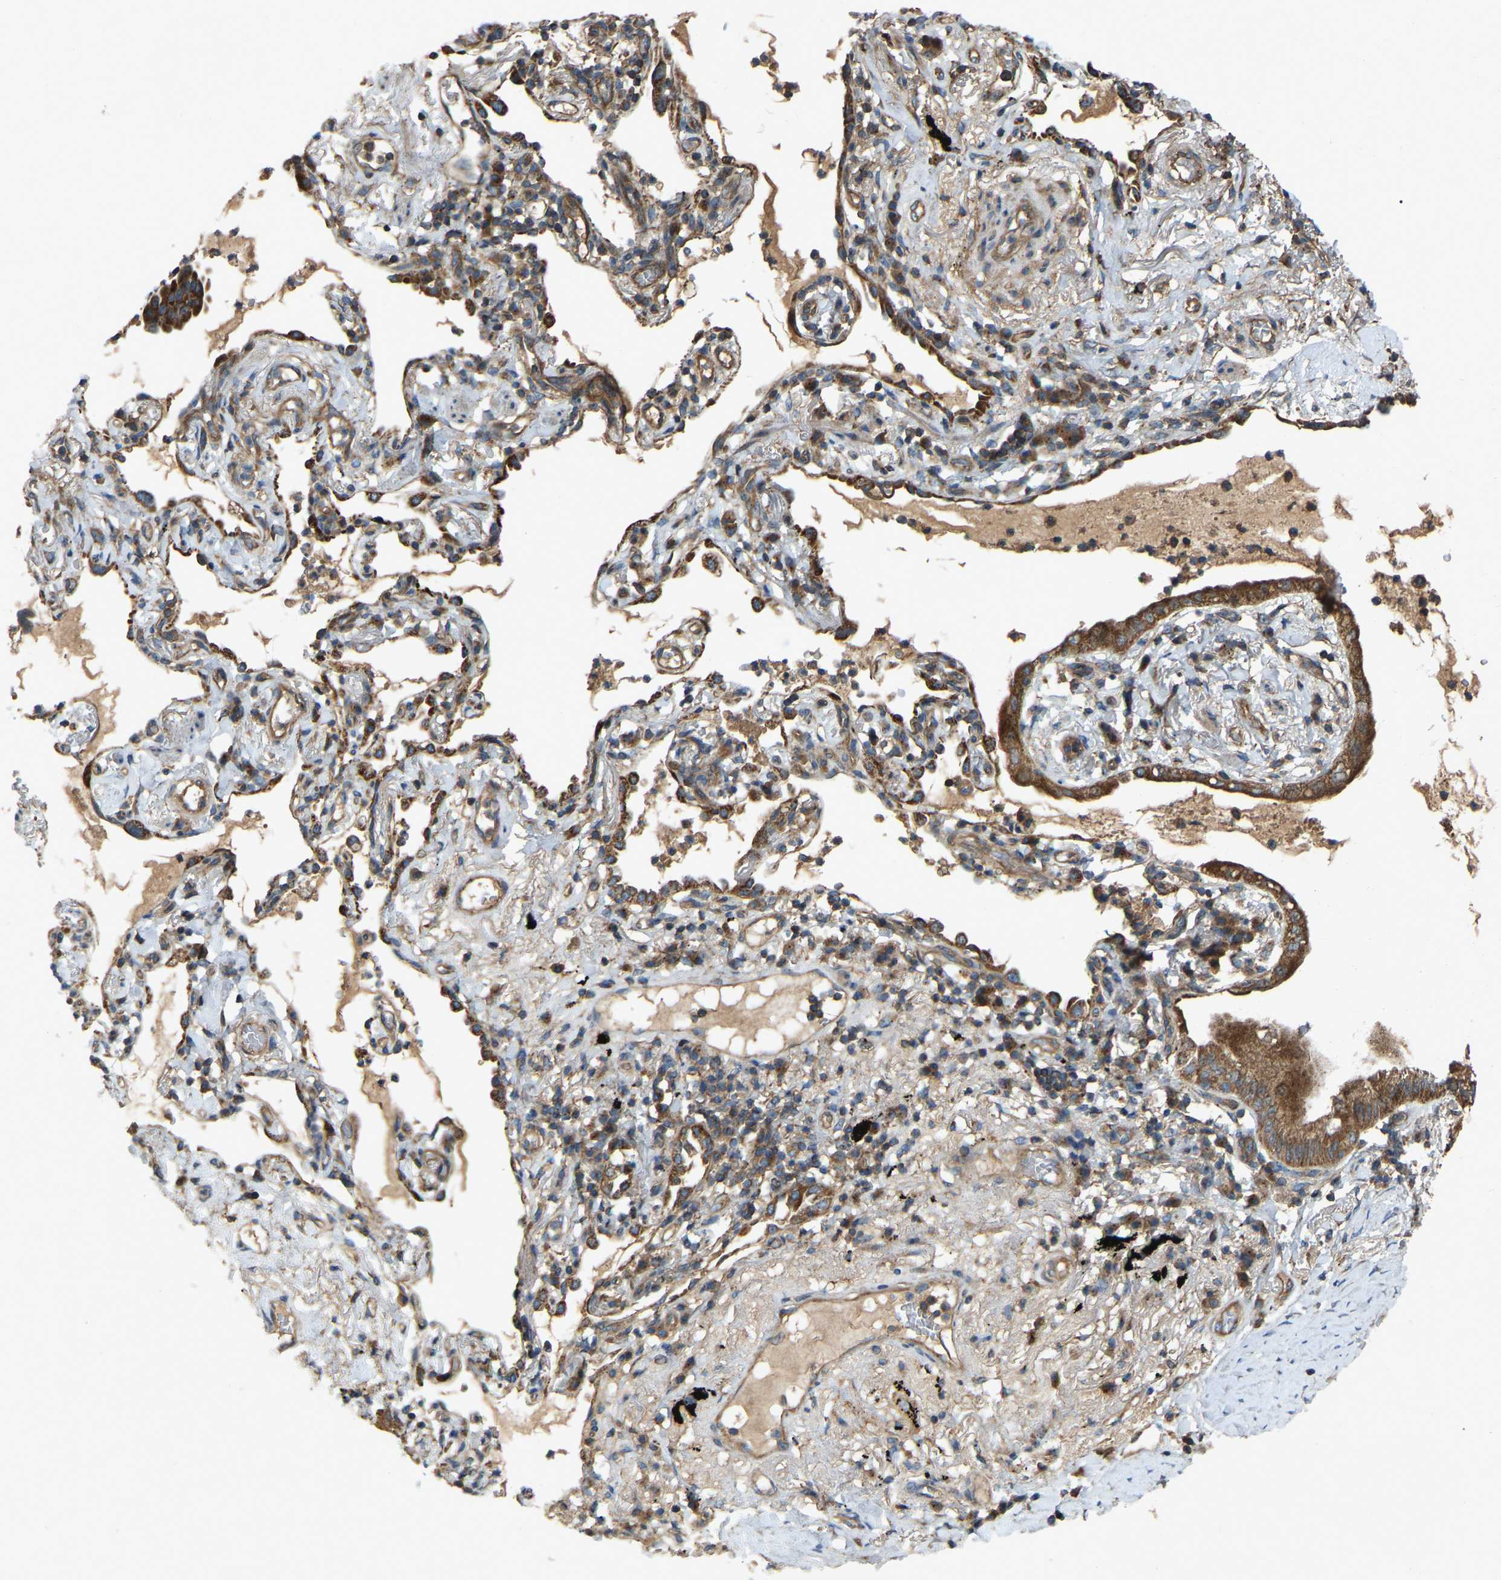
{"staining": {"intensity": "strong", "quantity": ">75%", "location": "cytoplasmic/membranous"}, "tissue": "lung cancer", "cell_type": "Tumor cells", "image_type": "cancer", "snomed": [{"axis": "morphology", "description": "Normal tissue, NOS"}, {"axis": "morphology", "description": "Adenocarcinoma, NOS"}, {"axis": "topography", "description": "Bronchus"}, {"axis": "topography", "description": "Lung"}], "caption": "Protein expression analysis of adenocarcinoma (lung) reveals strong cytoplasmic/membranous expression in approximately >75% of tumor cells.", "gene": "SAMD9L", "patient": {"sex": "female", "age": 70}}